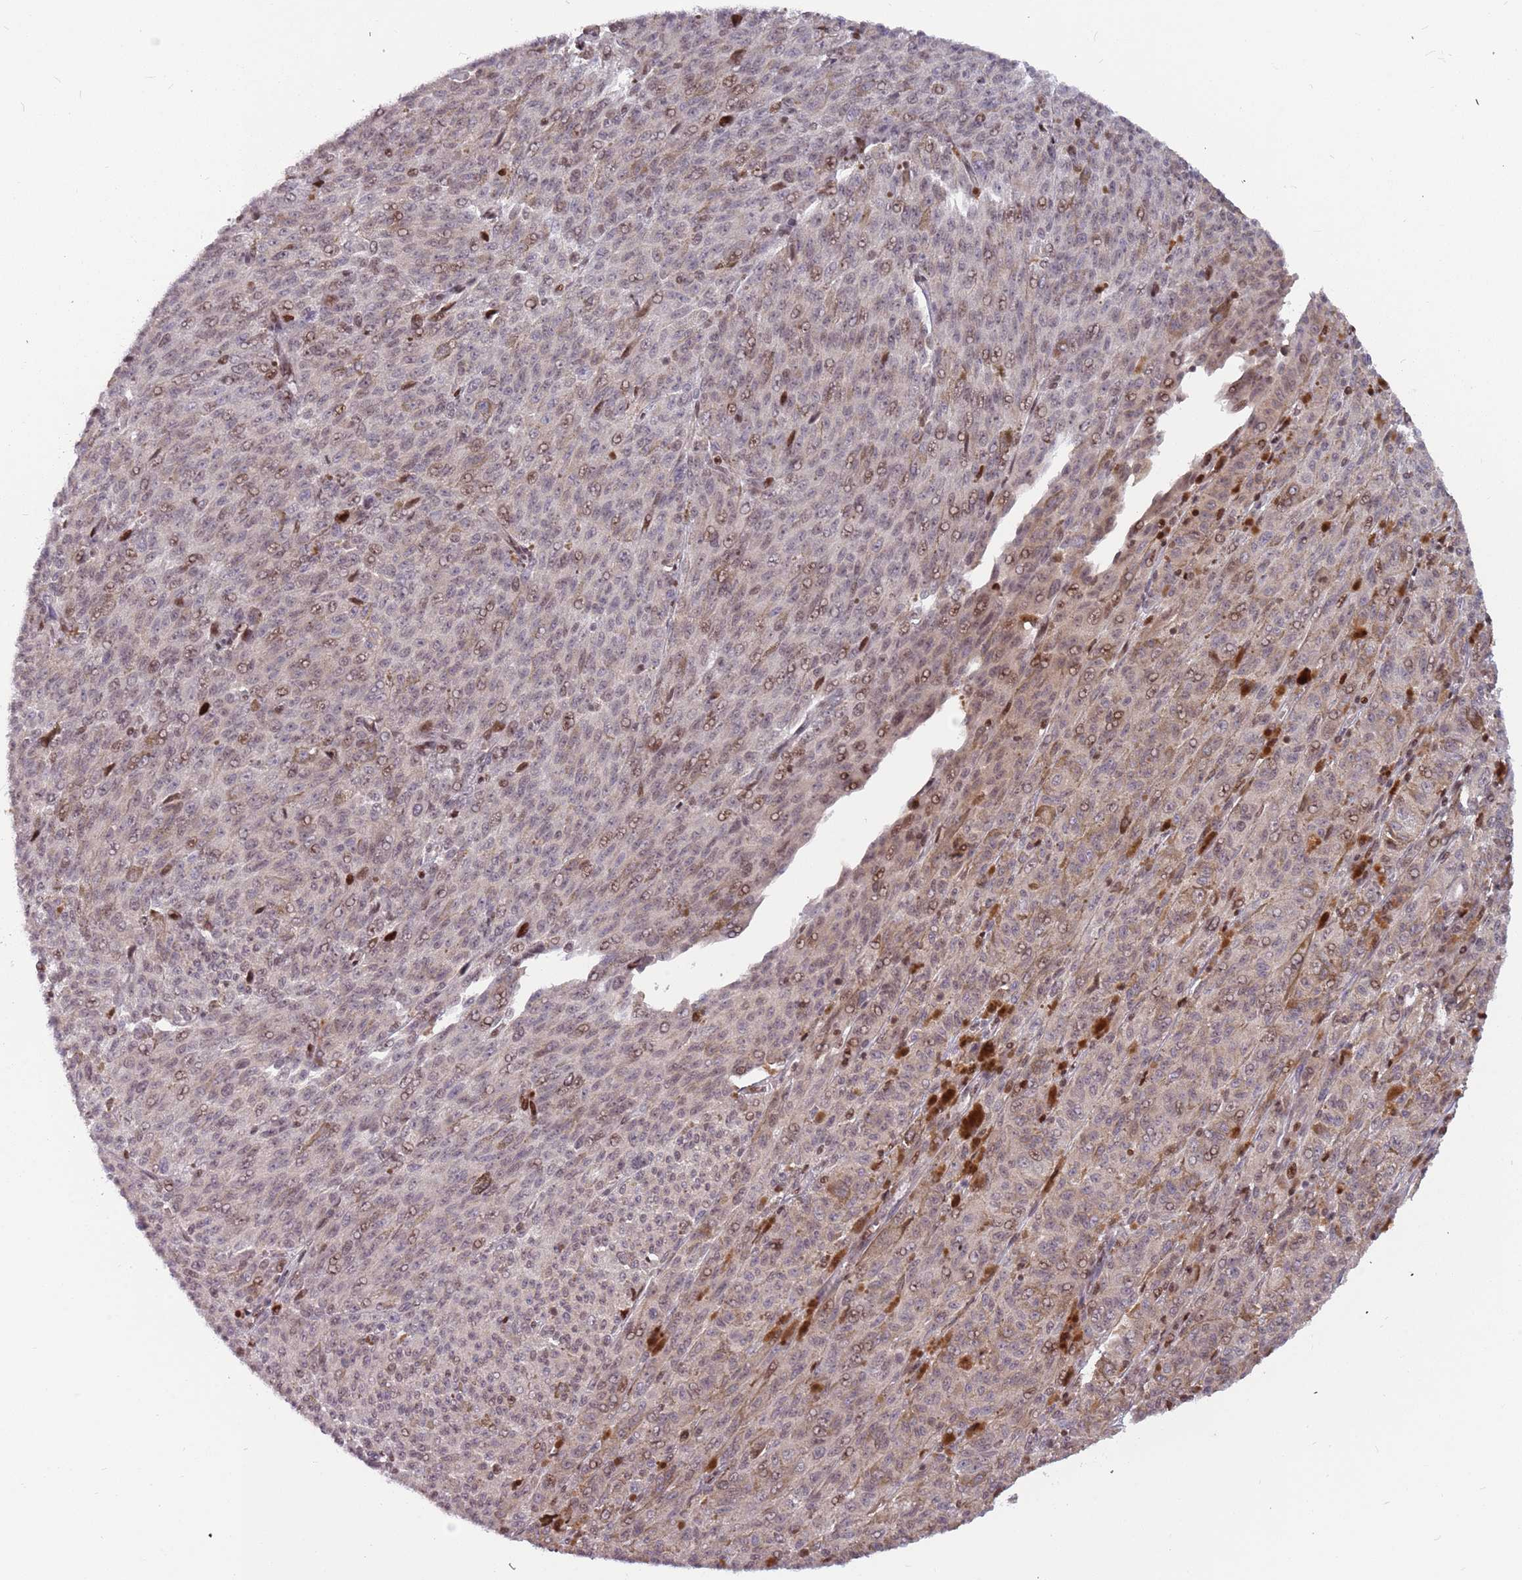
{"staining": {"intensity": "moderate", "quantity": "25%-75%", "location": "nuclear"}, "tissue": "melanoma", "cell_type": "Tumor cells", "image_type": "cancer", "snomed": [{"axis": "morphology", "description": "Malignant melanoma, NOS"}, {"axis": "topography", "description": "Skin"}], "caption": "Immunohistochemical staining of melanoma exhibits medium levels of moderate nuclear expression in about 25%-75% of tumor cells. (DAB (3,3'-diaminobenzidine) IHC, brown staining for protein, blue staining for nuclei).", "gene": "ARHGEF5", "patient": {"sex": "female", "age": 52}}